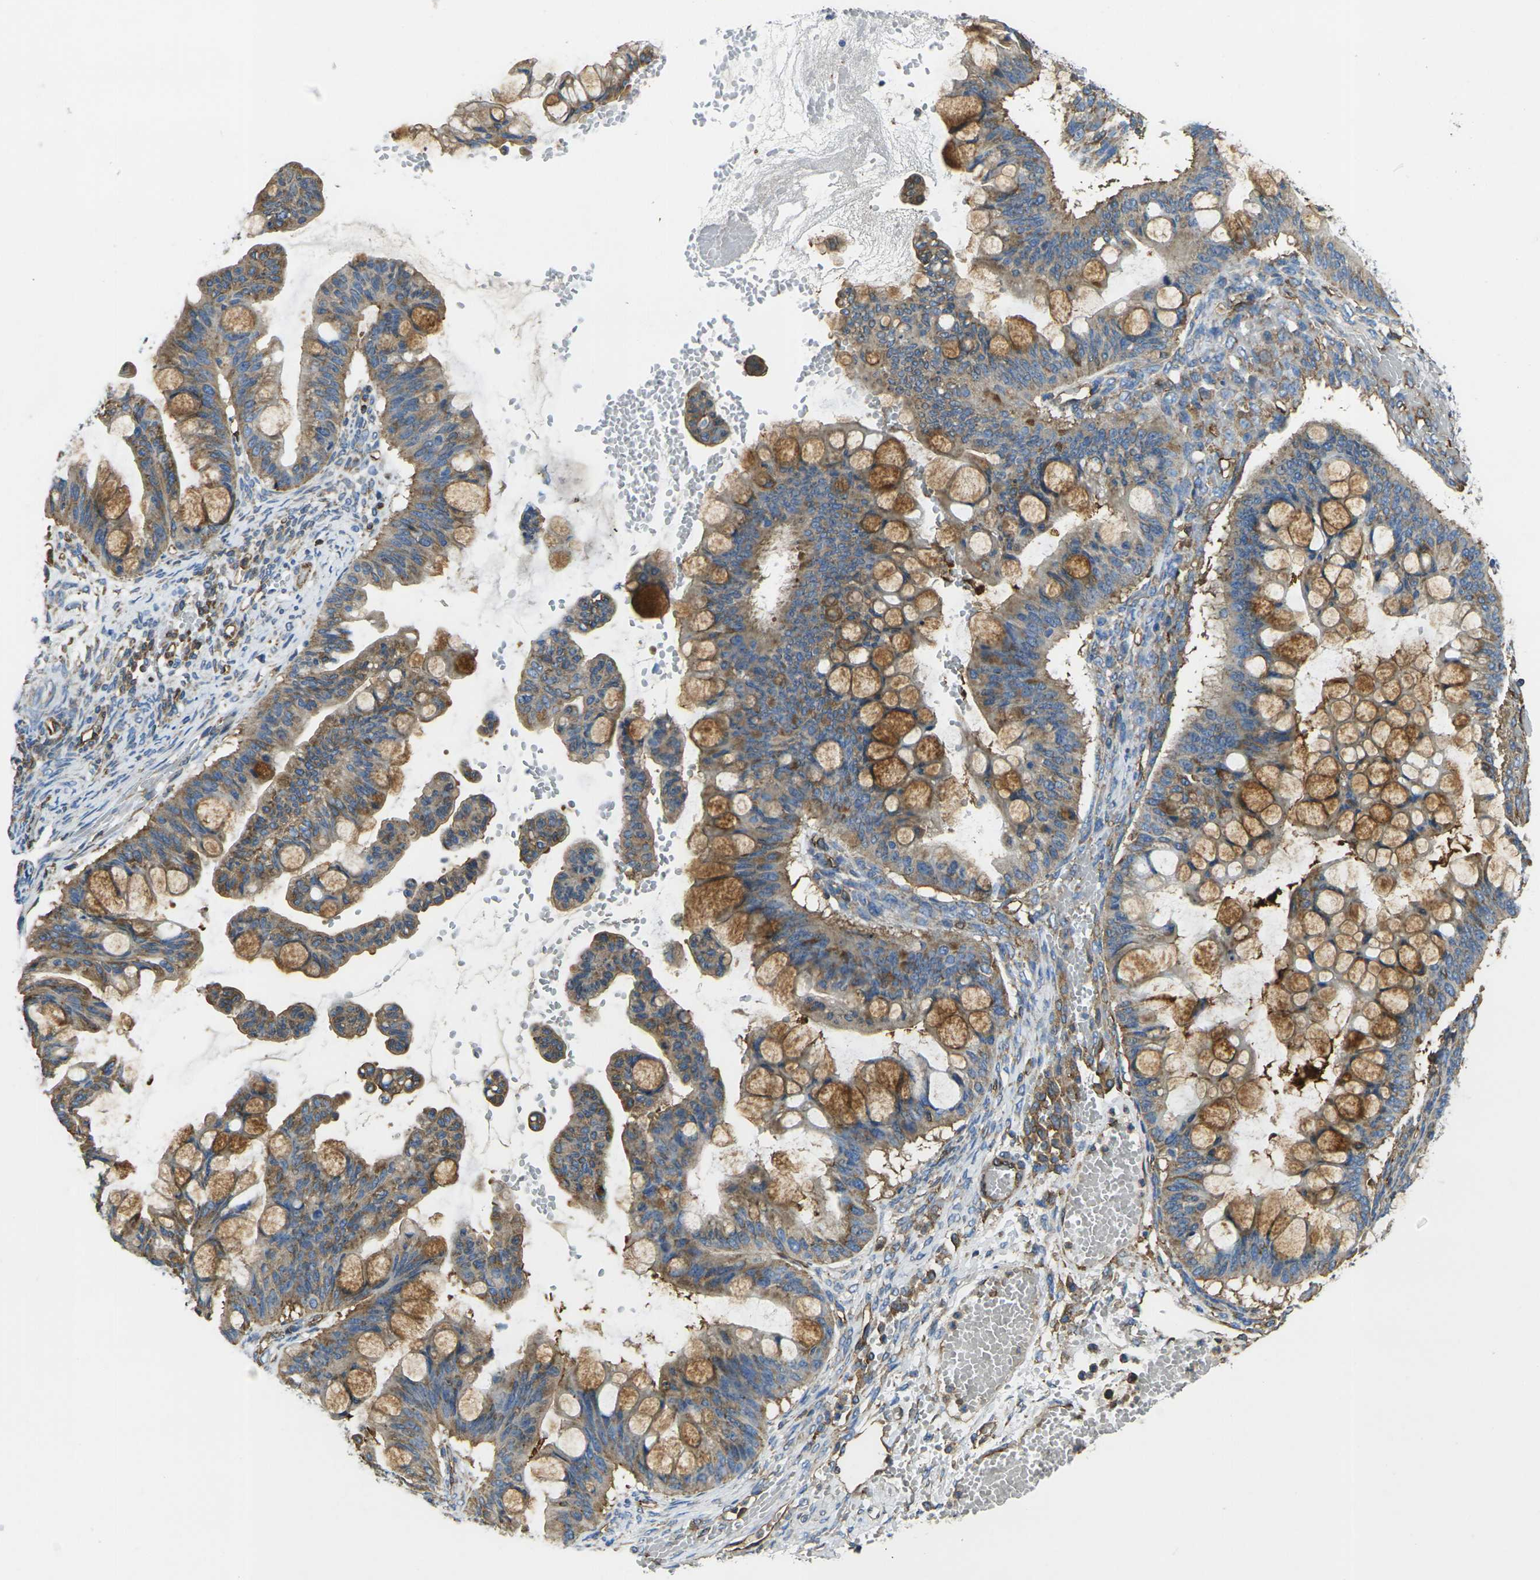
{"staining": {"intensity": "moderate", "quantity": ">75%", "location": "cytoplasmic/membranous"}, "tissue": "ovarian cancer", "cell_type": "Tumor cells", "image_type": "cancer", "snomed": [{"axis": "morphology", "description": "Cystadenocarcinoma, mucinous, NOS"}, {"axis": "topography", "description": "Ovary"}], "caption": "Brown immunohistochemical staining in ovarian cancer shows moderate cytoplasmic/membranous expression in approximately >75% of tumor cells. Immunohistochemistry (ihc) stains the protein in brown and the nuclei are stained blue.", "gene": "FAM110D", "patient": {"sex": "female", "age": 73}}